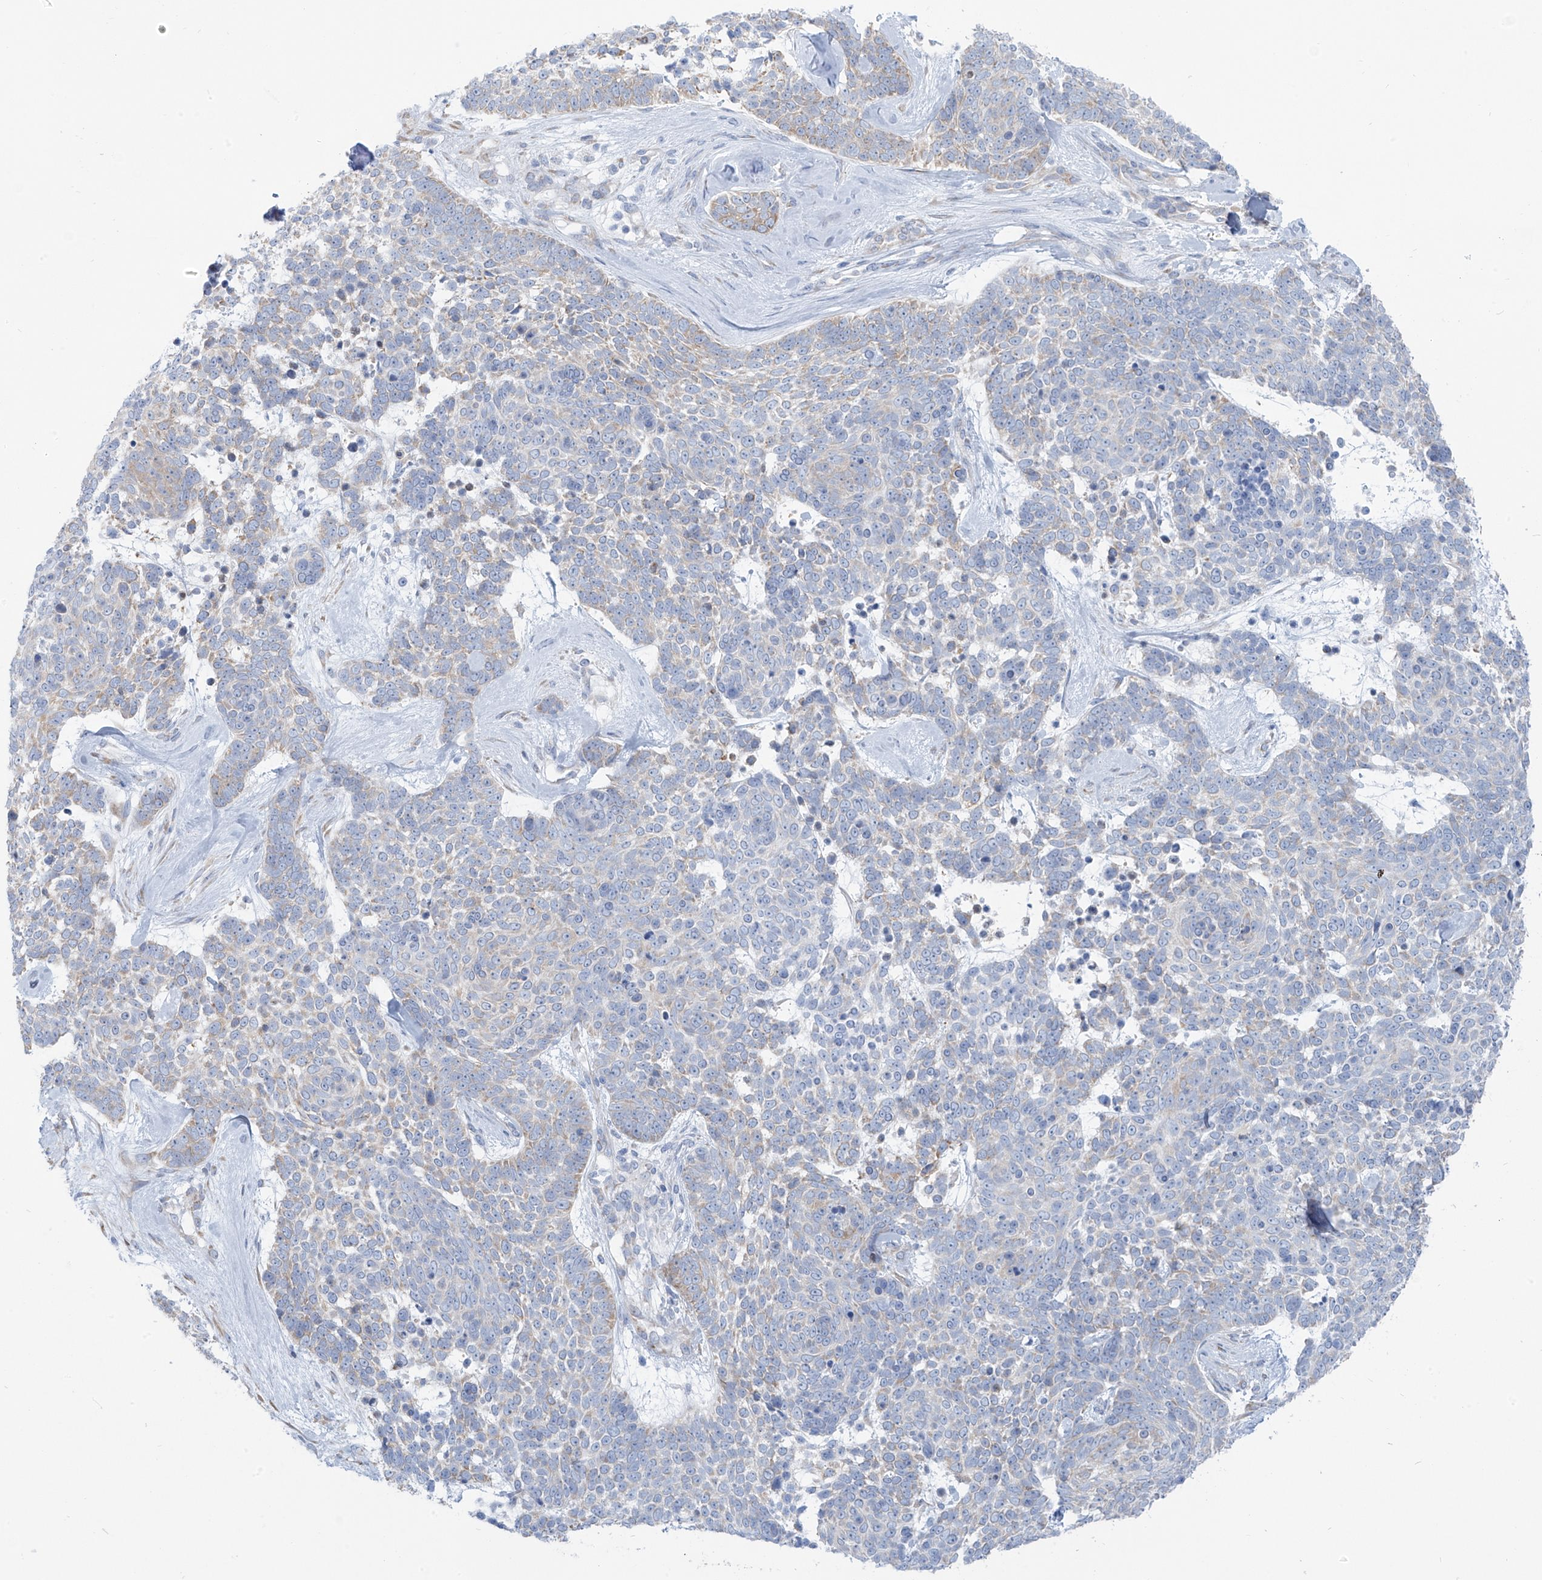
{"staining": {"intensity": "weak", "quantity": "<25%", "location": "cytoplasmic/membranous"}, "tissue": "skin cancer", "cell_type": "Tumor cells", "image_type": "cancer", "snomed": [{"axis": "morphology", "description": "Basal cell carcinoma"}, {"axis": "topography", "description": "Skin"}], "caption": "Skin cancer (basal cell carcinoma) was stained to show a protein in brown. There is no significant expression in tumor cells. (Brightfield microscopy of DAB (3,3'-diaminobenzidine) IHC at high magnification).", "gene": "RCN2", "patient": {"sex": "female", "age": 81}}